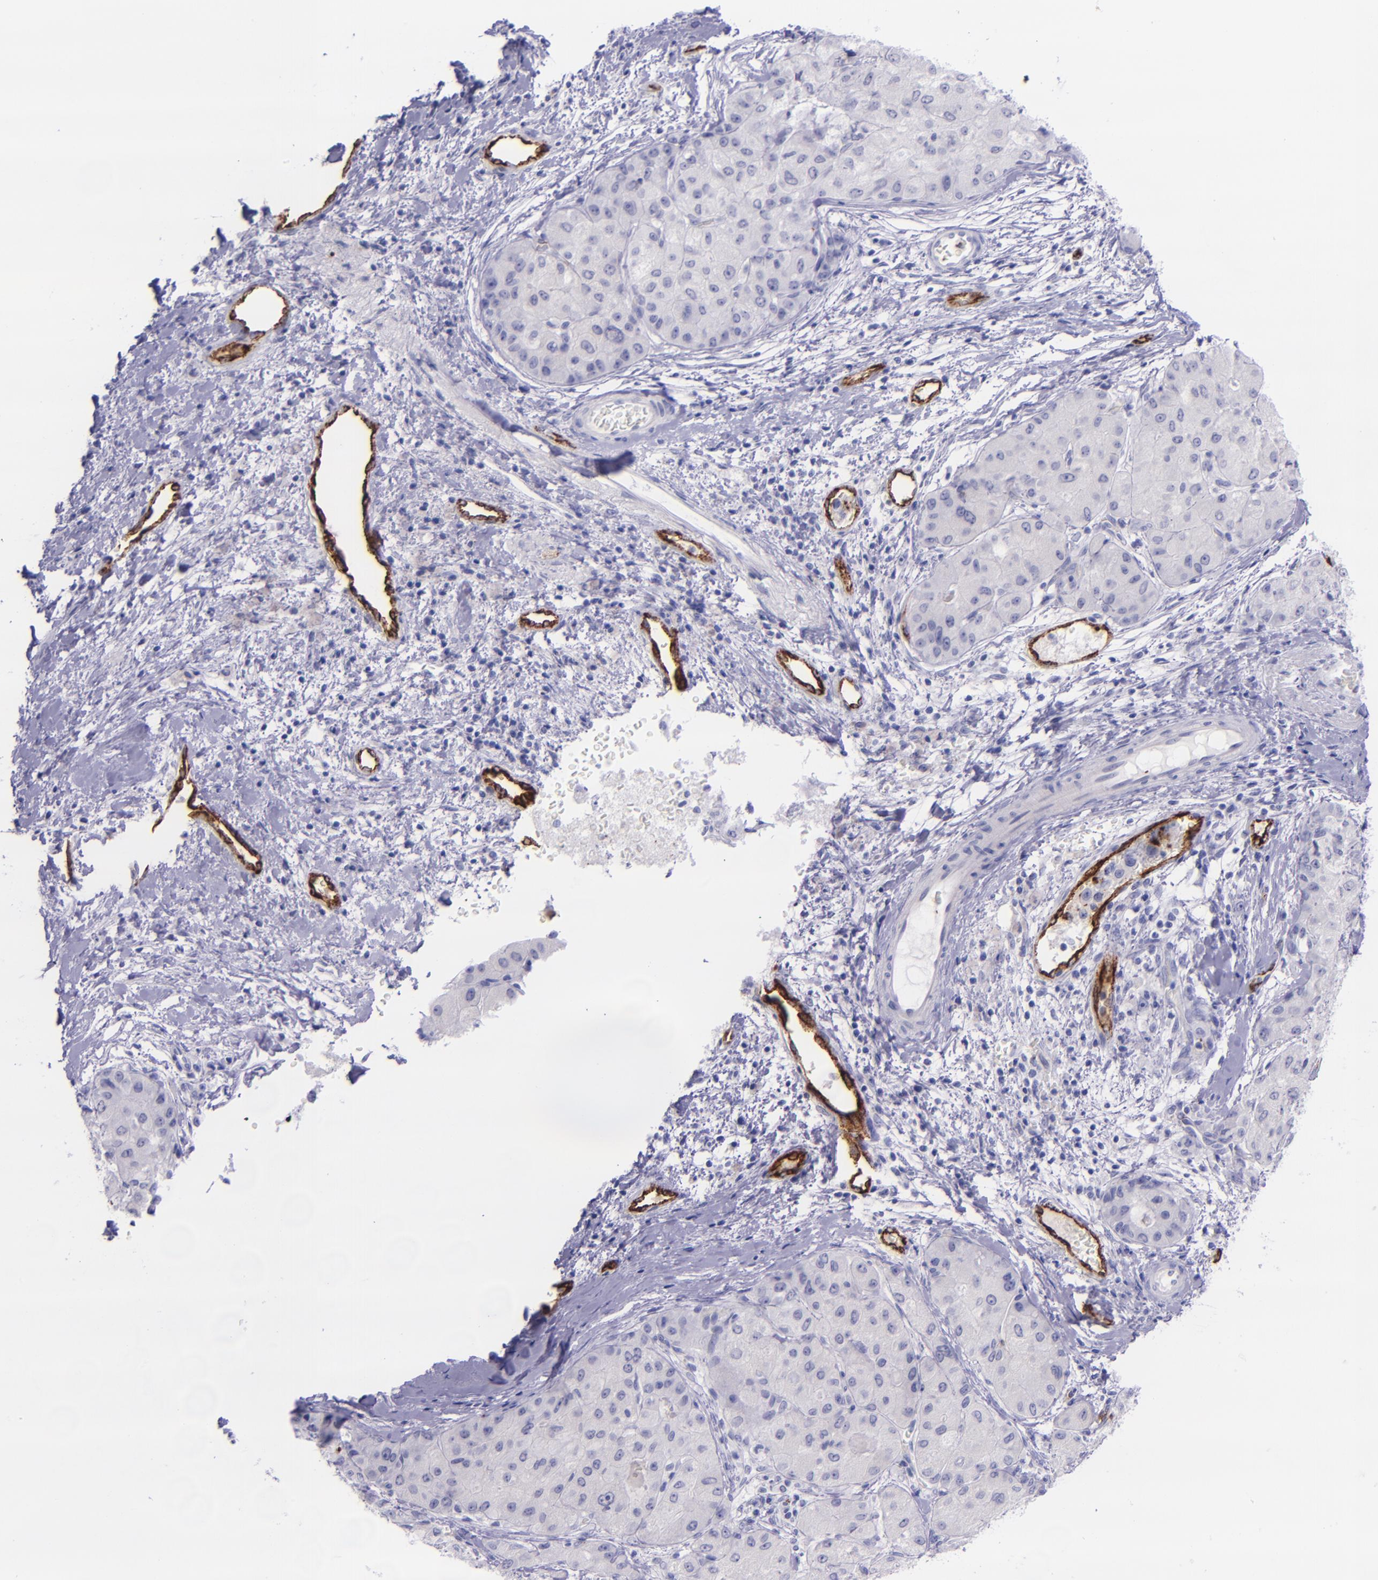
{"staining": {"intensity": "negative", "quantity": "none", "location": "none"}, "tissue": "liver cancer", "cell_type": "Tumor cells", "image_type": "cancer", "snomed": [{"axis": "morphology", "description": "Carcinoma, Hepatocellular, NOS"}, {"axis": "topography", "description": "Liver"}], "caption": "DAB immunohistochemical staining of human hepatocellular carcinoma (liver) reveals no significant expression in tumor cells.", "gene": "SELE", "patient": {"sex": "male", "age": 80}}